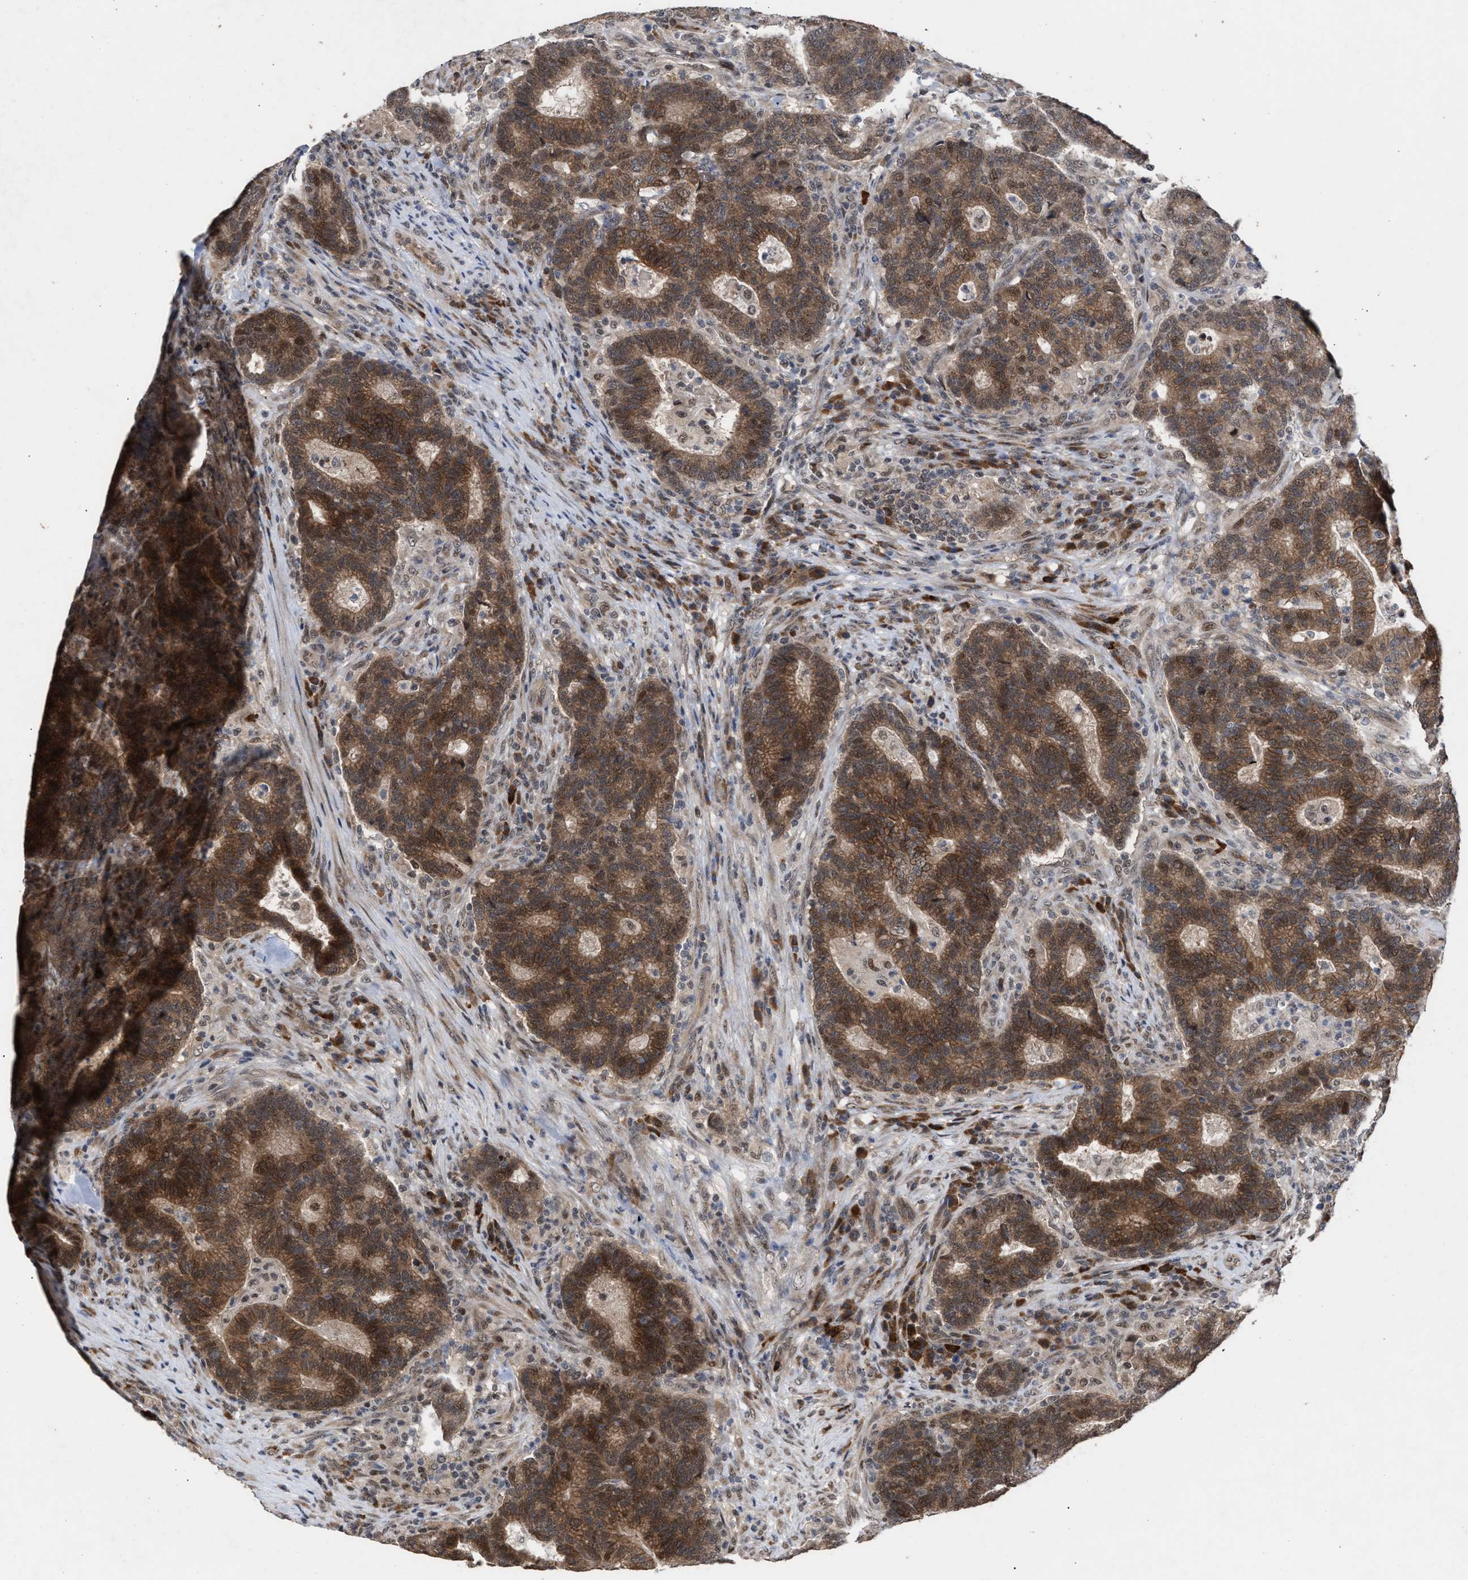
{"staining": {"intensity": "strong", "quantity": ">75%", "location": "cytoplasmic/membranous"}, "tissue": "colorectal cancer", "cell_type": "Tumor cells", "image_type": "cancer", "snomed": [{"axis": "morphology", "description": "Adenocarcinoma, NOS"}, {"axis": "topography", "description": "Colon"}], "caption": "There is high levels of strong cytoplasmic/membranous expression in tumor cells of adenocarcinoma (colorectal), as demonstrated by immunohistochemical staining (brown color).", "gene": "MKNK2", "patient": {"sex": "female", "age": 75}}